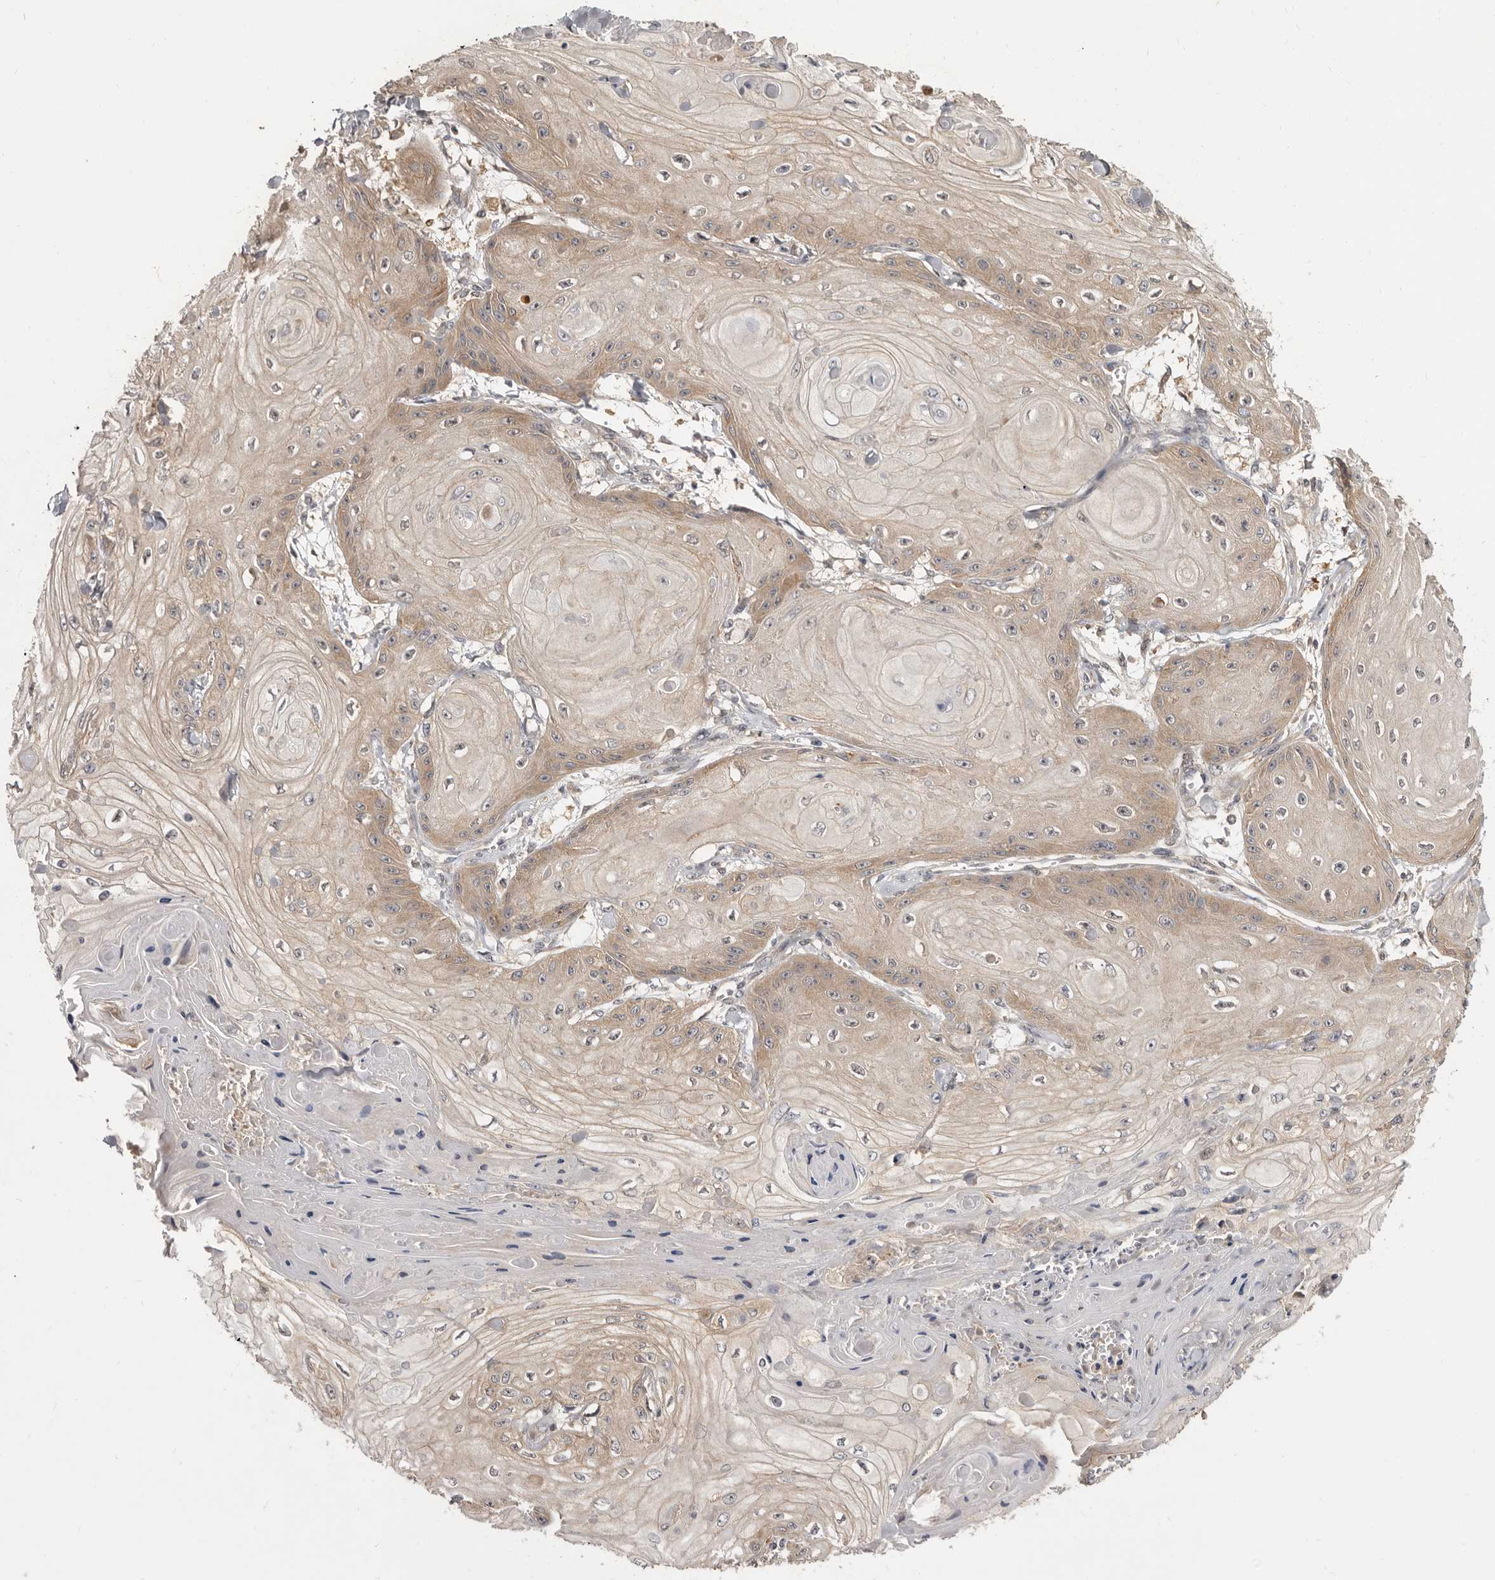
{"staining": {"intensity": "weak", "quantity": "25%-75%", "location": "cytoplasmic/membranous"}, "tissue": "skin cancer", "cell_type": "Tumor cells", "image_type": "cancer", "snomed": [{"axis": "morphology", "description": "Squamous cell carcinoma, NOS"}, {"axis": "topography", "description": "Skin"}], "caption": "A high-resolution histopathology image shows immunohistochemistry (IHC) staining of skin cancer (squamous cell carcinoma), which exhibits weak cytoplasmic/membranous staining in about 25%-75% of tumor cells.", "gene": "INAVA", "patient": {"sex": "male", "age": 74}}